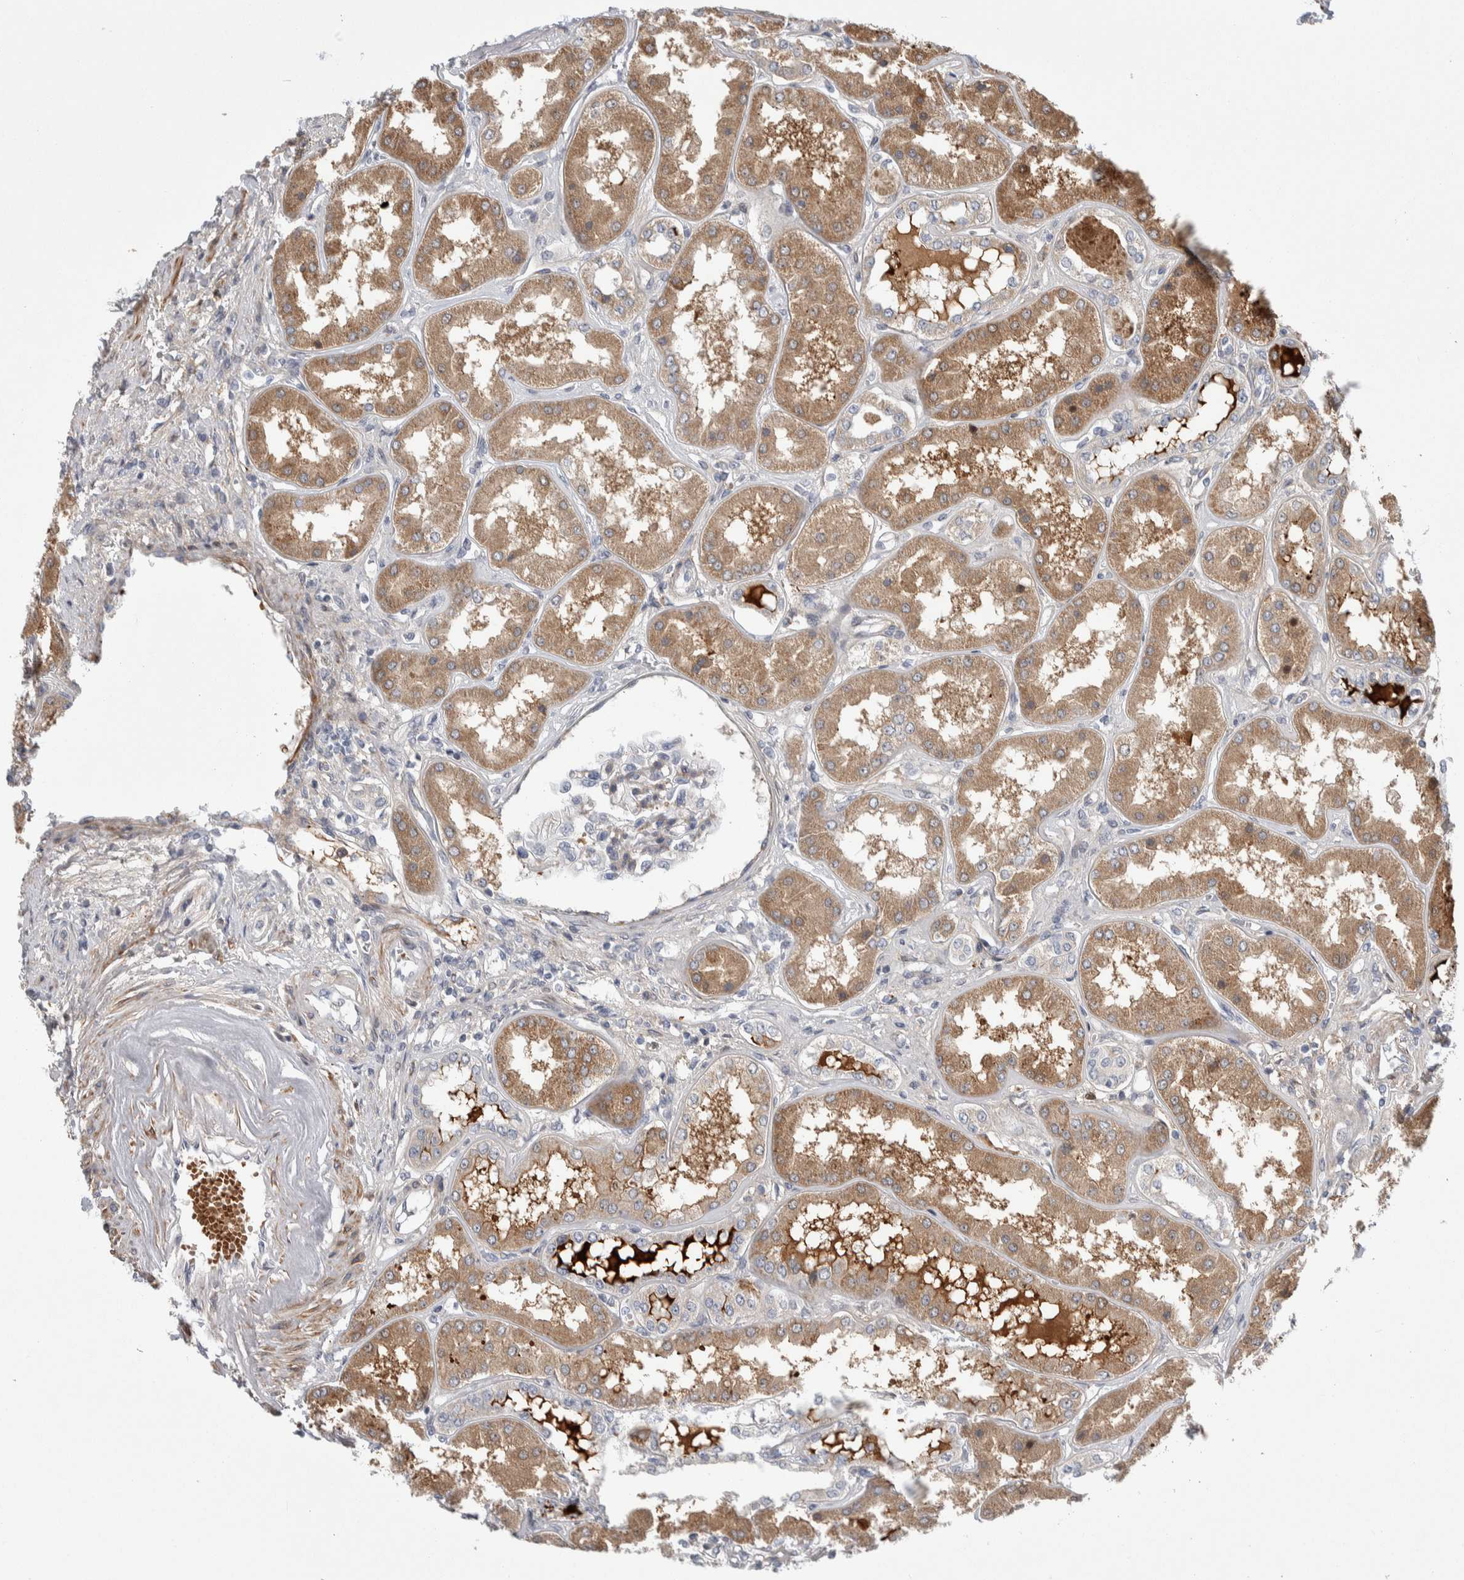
{"staining": {"intensity": "moderate", "quantity": "<25%", "location": "cytoplasmic/membranous"}, "tissue": "kidney", "cell_type": "Cells in glomeruli", "image_type": "normal", "snomed": [{"axis": "morphology", "description": "Normal tissue, NOS"}, {"axis": "topography", "description": "Kidney"}], "caption": "Human kidney stained with a brown dye shows moderate cytoplasmic/membranous positive staining in about <25% of cells in glomeruli.", "gene": "PSMG3", "patient": {"sex": "female", "age": 56}}